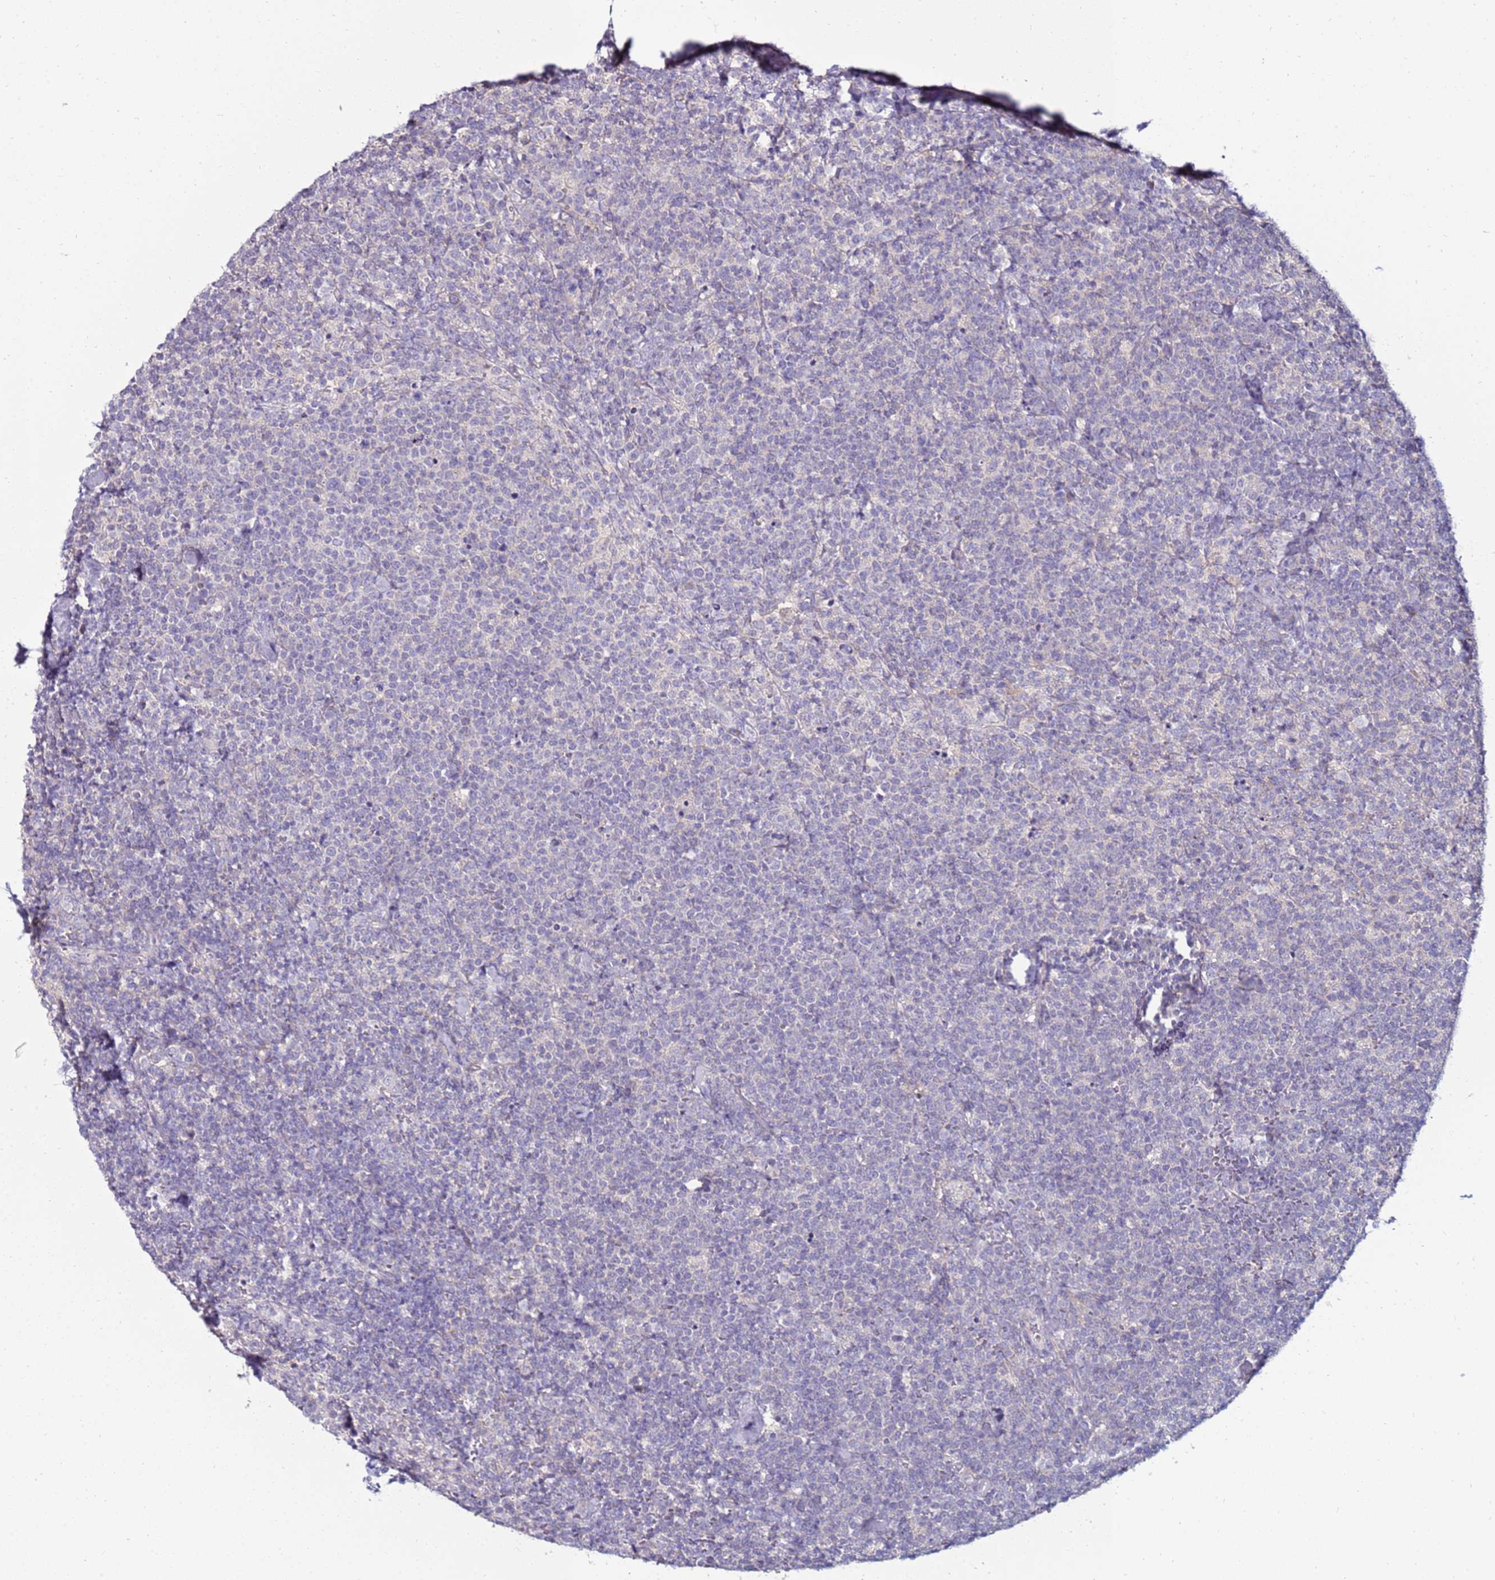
{"staining": {"intensity": "negative", "quantity": "none", "location": "none"}, "tissue": "lymphoma", "cell_type": "Tumor cells", "image_type": "cancer", "snomed": [{"axis": "morphology", "description": "Malignant lymphoma, non-Hodgkin's type, High grade"}, {"axis": "topography", "description": "Lymph node"}], "caption": "Immunohistochemistry (IHC) histopathology image of neoplastic tissue: human malignant lymphoma, non-Hodgkin's type (high-grade) stained with DAB (3,3'-diaminobenzidine) demonstrates no significant protein positivity in tumor cells.", "gene": "GPN3", "patient": {"sex": "male", "age": 61}}